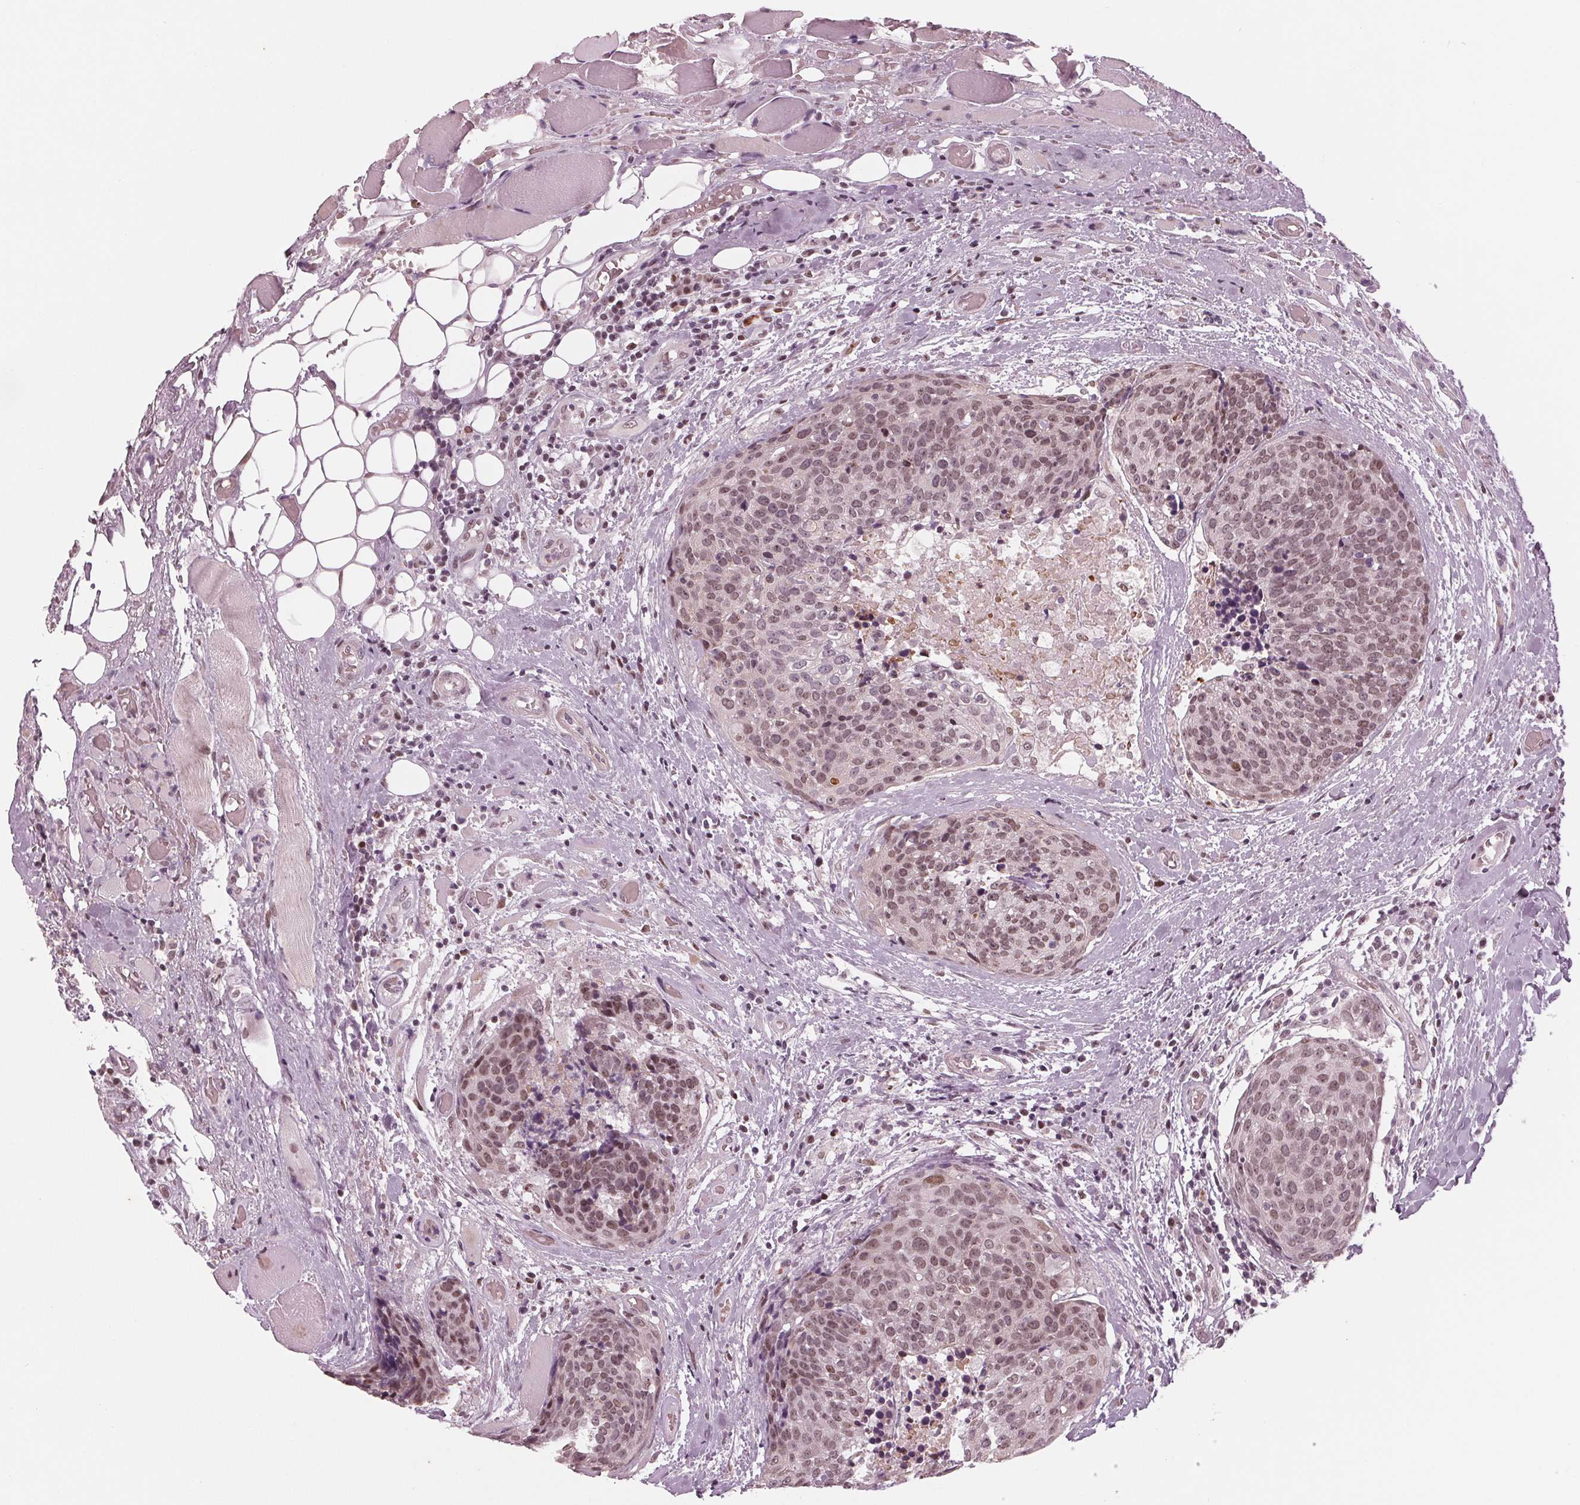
{"staining": {"intensity": "weak", "quantity": ">75%", "location": "nuclear"}, "tissue": "head and neck cancer", "cell_type": "Tumor cells", "image_type": "cancer", "snomed": [{"axis": "morphology", "description": "Squamous cell carcinoma, NOS"}, {"axis": "topography", "description": "Oral tissue"}, {"axis": "topography", "description": "Head-Neck"}], "caption": "IHC (DAB (3,3'-diaminobenzidine)) staining of head and neck cancer (squamous cell carcinoma) exhibits weak nuclear protein staining in approximately >75% of tumor cells. (brown staining indicates protein expression, while blue staining denotes nuclei).", "gene": "DNMT3L", "patient": {"sex": "male", "age": 64}}